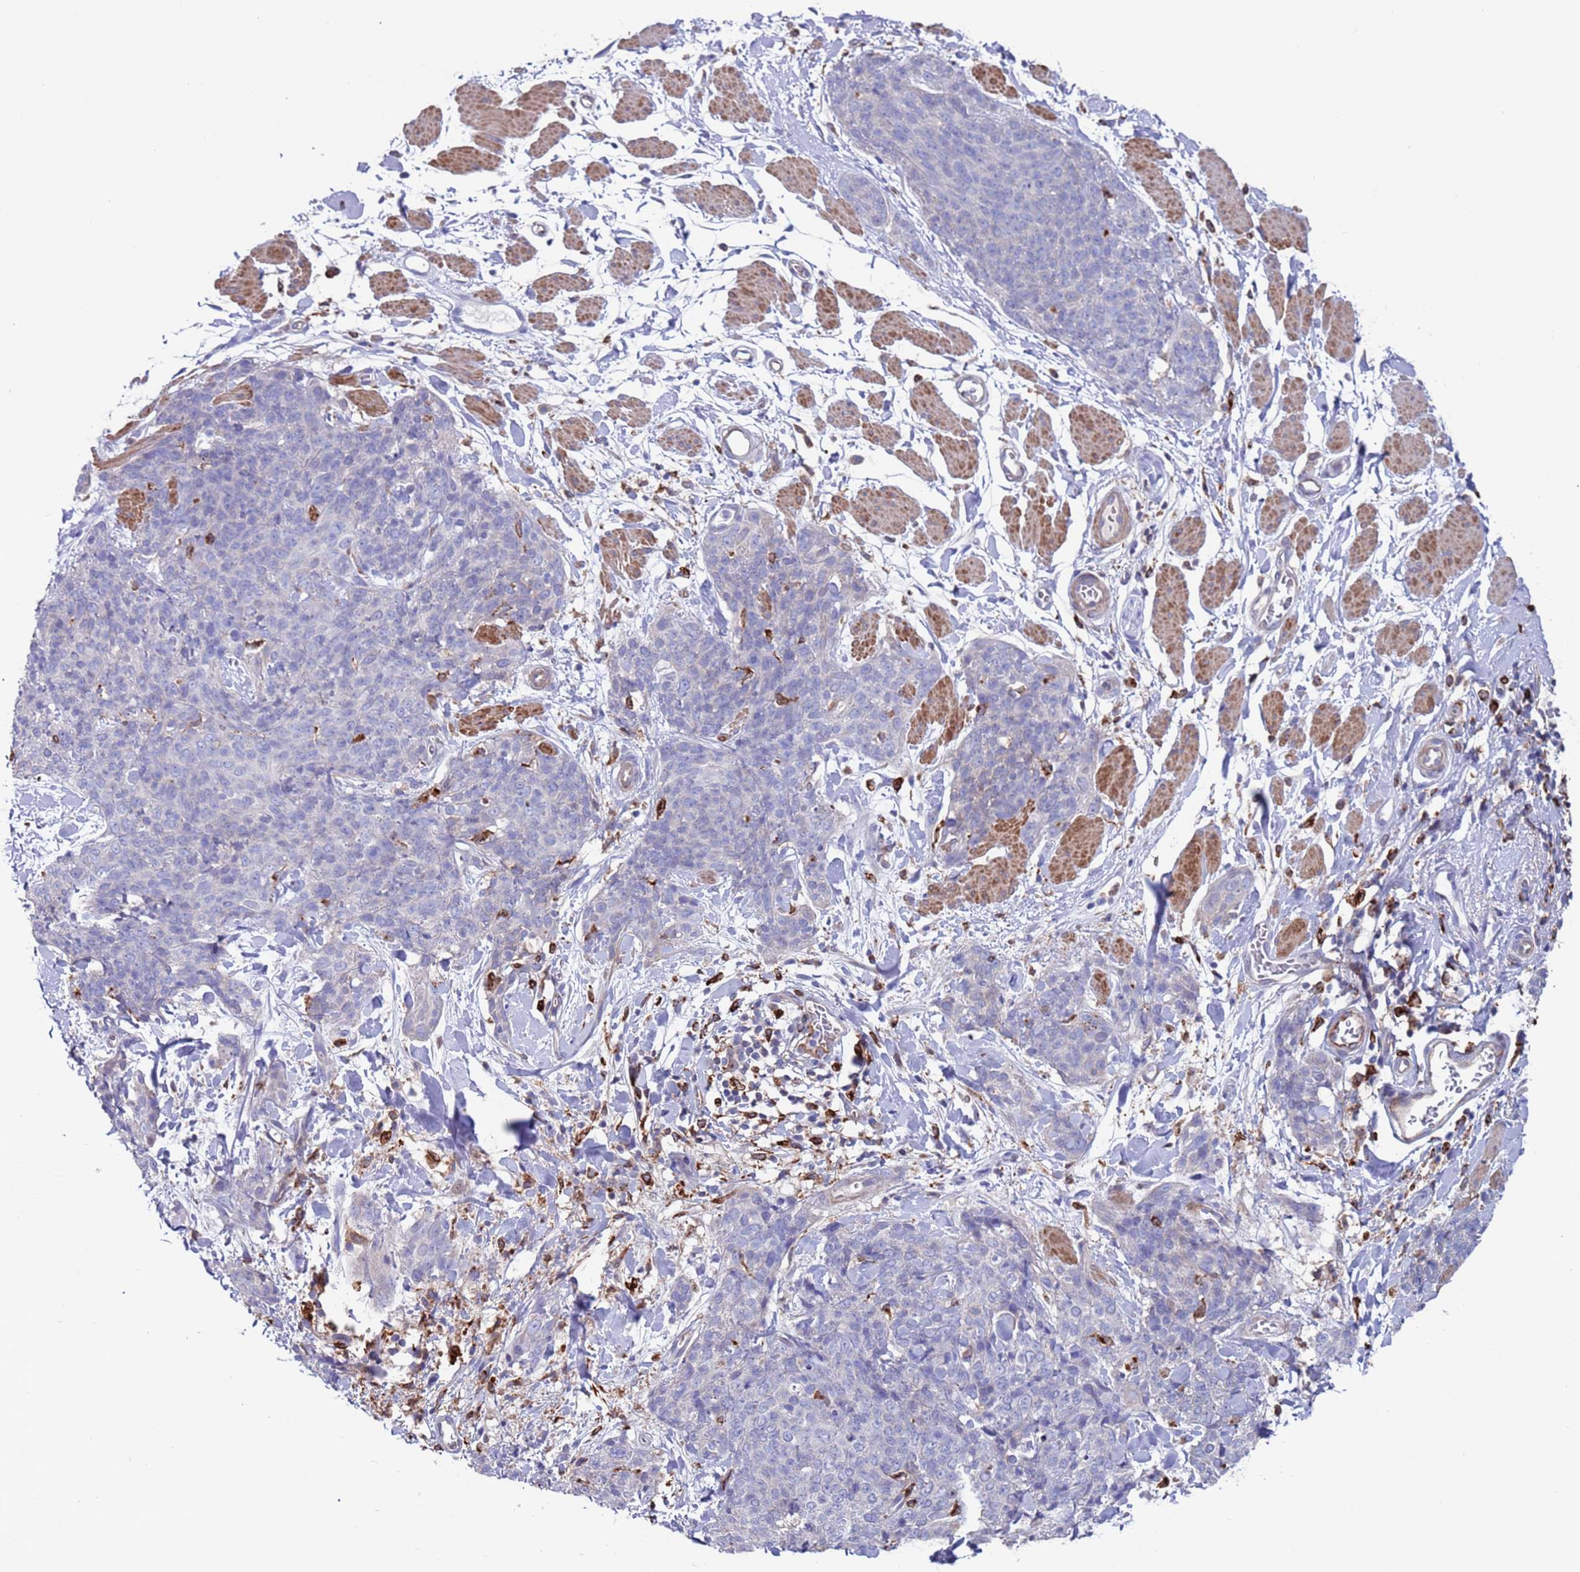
{"staining": {"intensity": "negative", "quantity": "none", "location": "none"}, "tissue": "skin cancer", "cell_type": "Tumor cells", "image_type": "cancer", "snomed": [{"axis": "morphology", "description": "Squamous cell carcinoma, NOS"}, {"axis": "topography", "description": "Skin"}, {"axis": "topography", "description": "Vulva"}], "caption": "This micrograph is of squamous cell carcinoma (skin) stained with immunohistochemistry to label a protein in brown with the nuclei are counter-stained blue. There is no expression in tumor cells. Nuclei are stained in blue.", "gene": "GREB1L", "patient": {"sex": "female", "age": 85}}